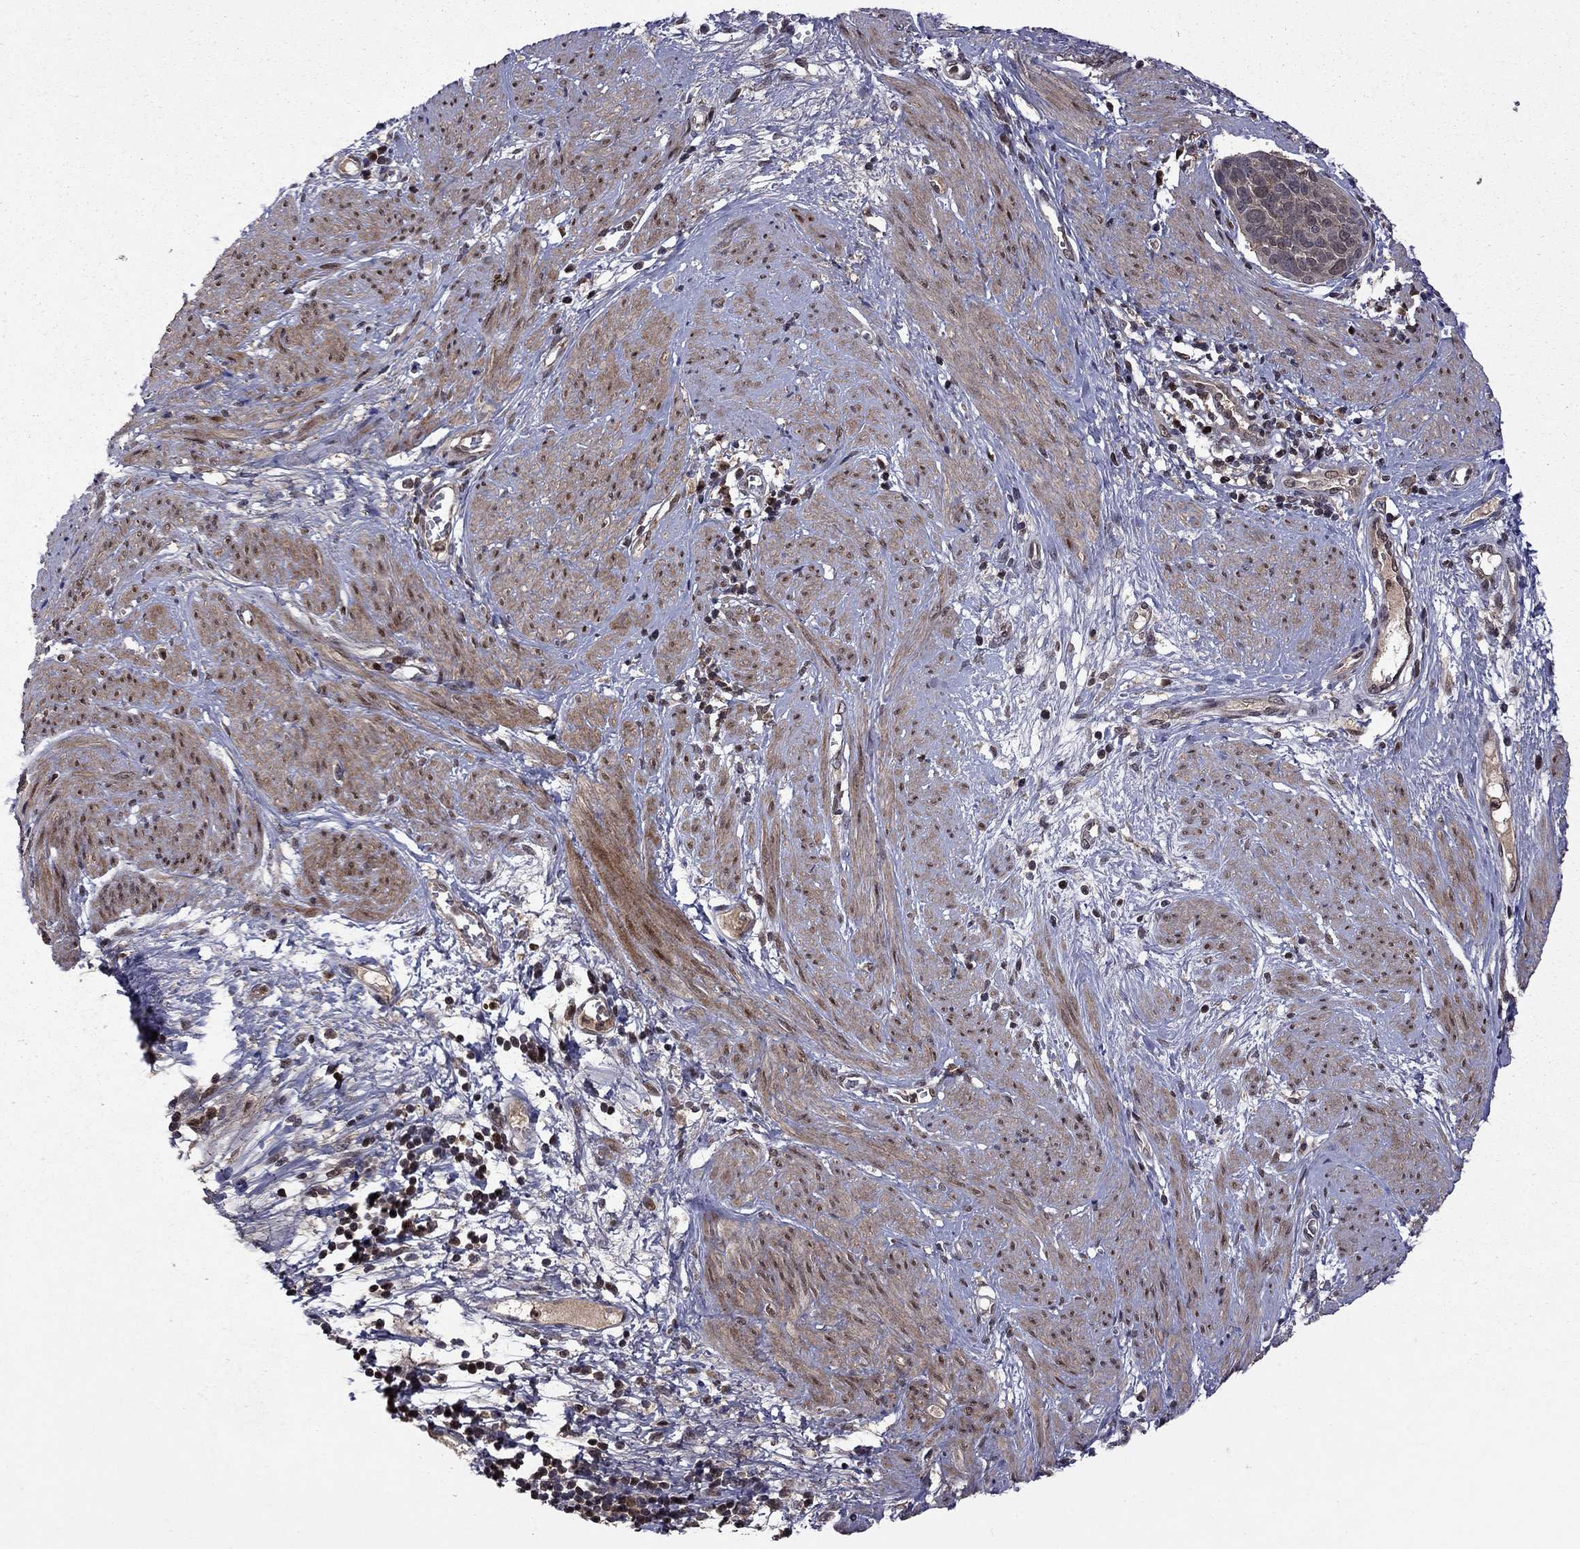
{"staining": {"intensity": "negative", "quantity": "none", "location": "none"}, "tissue": "cervical cancer", "cell_type": "Tumor cells", "image_type": "cancer", "snomed": [{"axis": "morphology", "description": "Squamous cell carcinoma, NOS"}, {"axis": "topography", "description": "Cervix"}], "caption": "Human cervical cancer stained for a protein using IHC reveals no expression in tumor cells.", "gene": "IPP", "patient": {"sex": "female", "age": 39}}